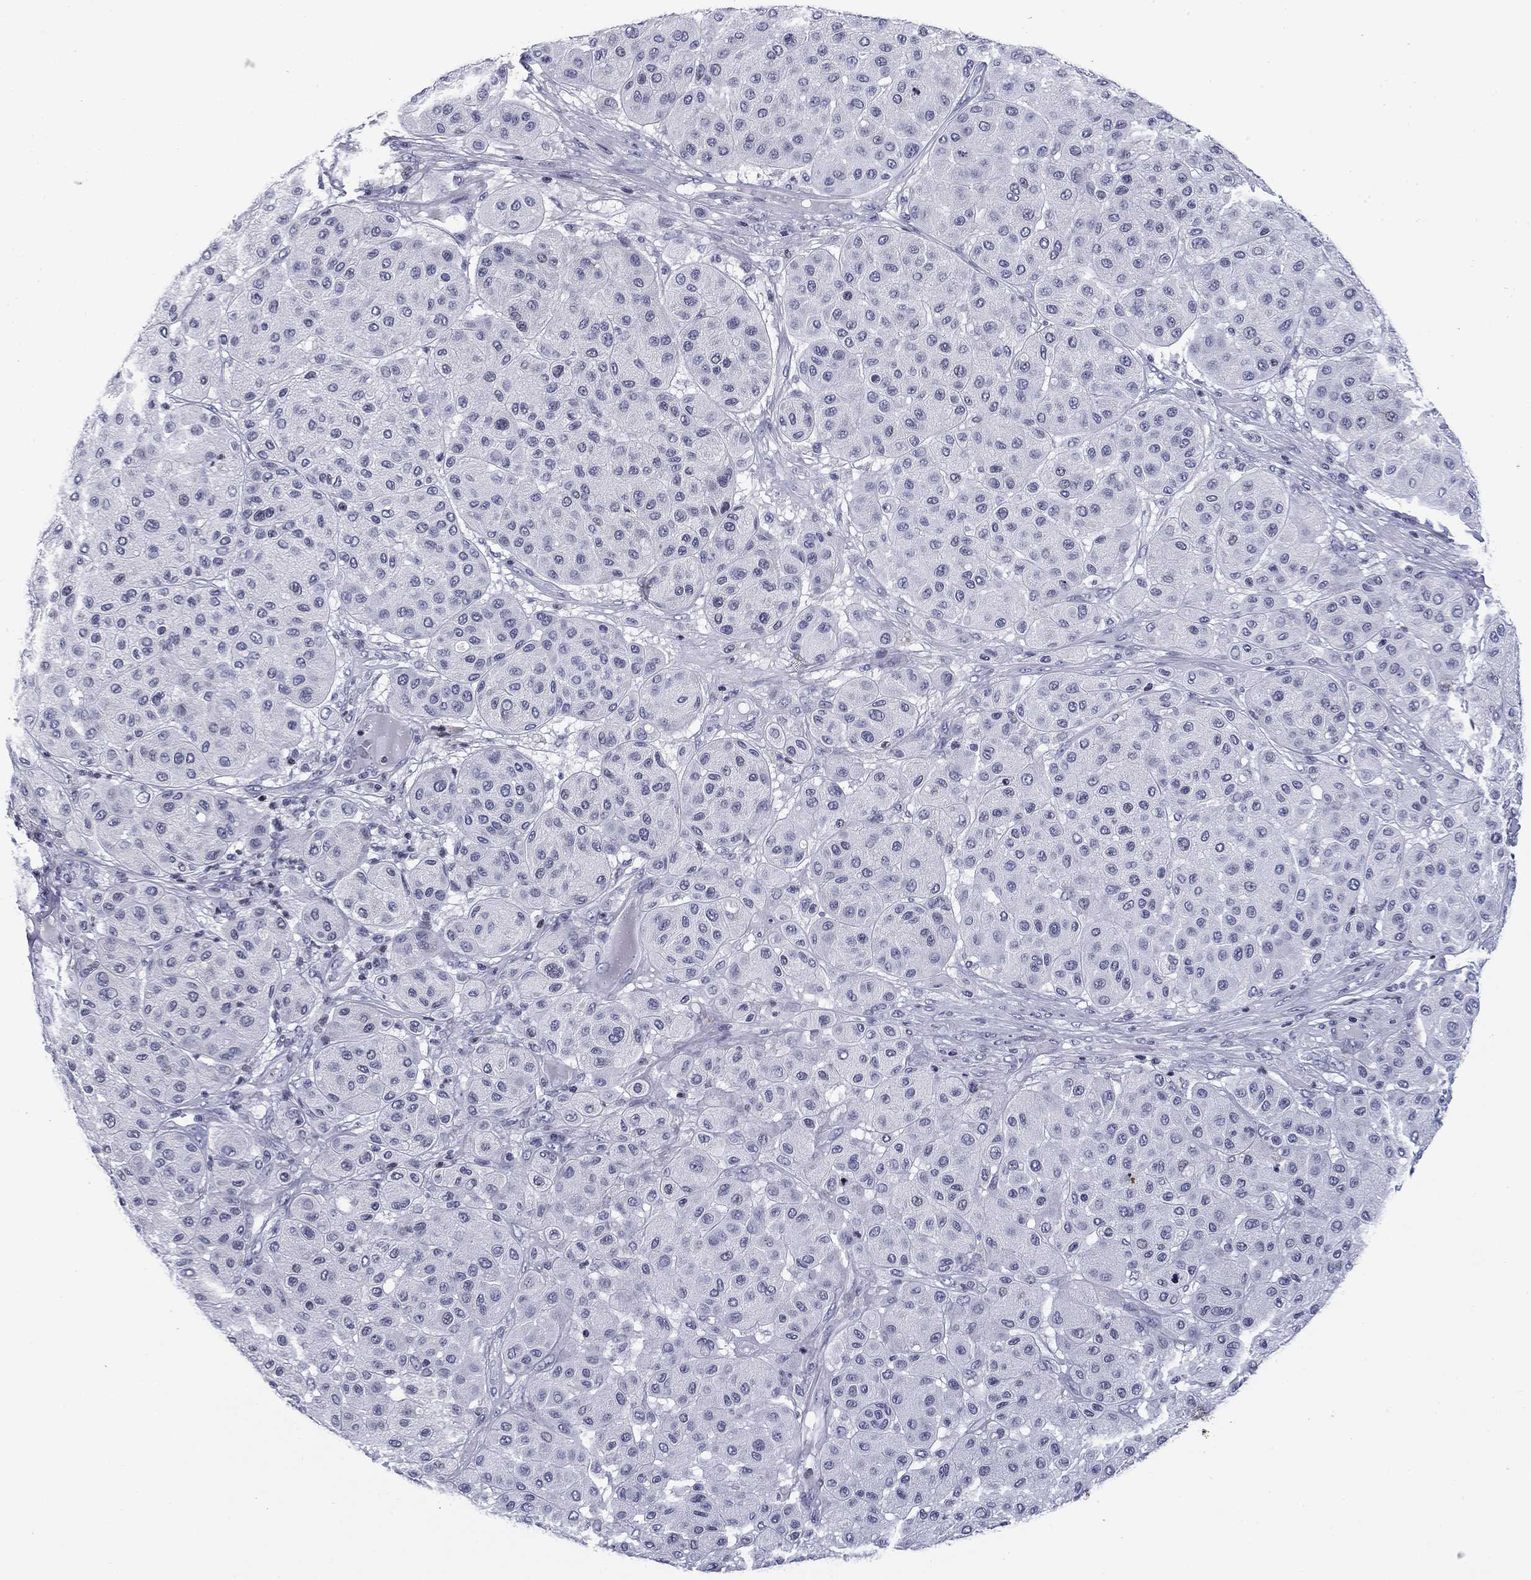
{"staining": {"intensity": "negative", "quantity": "none", "location": "none"}, "tissue": "melanoma", "cell_type": "Tumor cells", "image_type": "cancer", "snomed": [{"axis": "morphology", "description": "Malignant melanoma, Metastatic site"}, {"axis": "topography", "description": "Smooth muscle"}], "caption": "High power microscopy image of an IHC micrograph of malignant melanoma (metastatic site), revealing no significant expression in tumor cells.", "gene": "CCDC144A", "patient": {"sex": "male", "age": 41}}